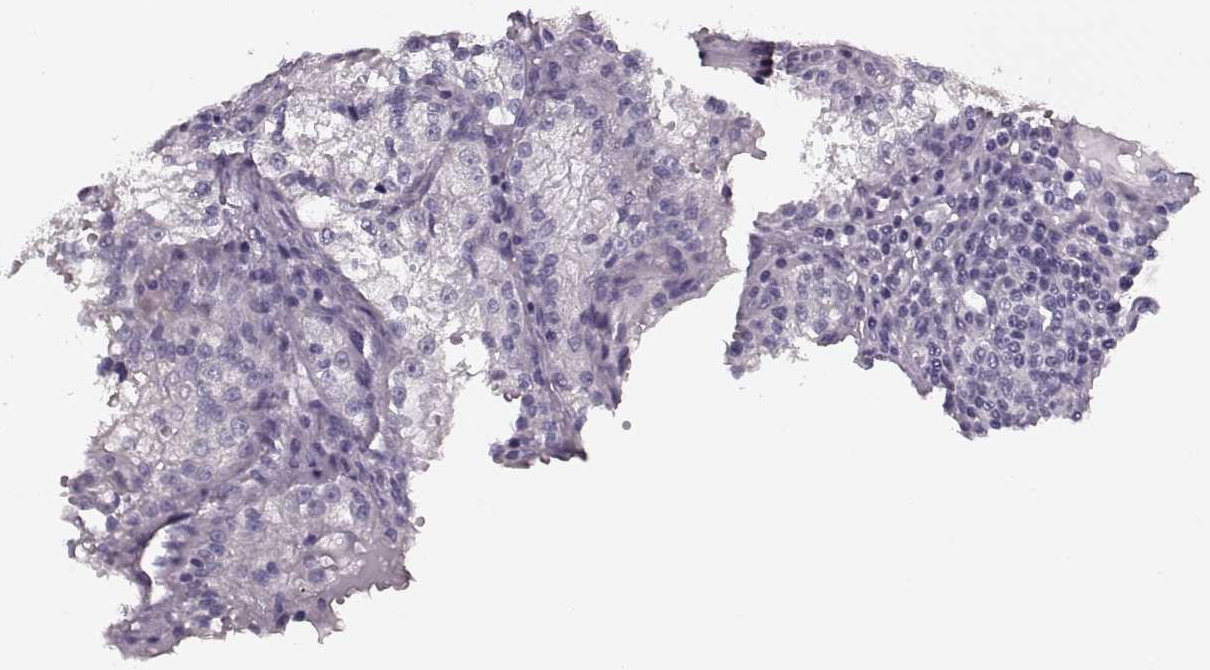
{"staining": {"intensity": "negative", "quantity": "none", "location": "none"}, "tissue": "renal cancer", "cell_type": "Tumor cells", "image_type": "cancer", "snomed": [{"axis": "morphology", "description": "Adenocarcinoma, NOS"}, {"axis": "topography", "description": "Kidney"}], "caption": "The immunohistochemistry micrograph has no significant staining in tumor cells of renal adenocarcinoma tissue. (Brightfield microscopy of DAB immunohistochemistry at high magnification).", "gene": "PAGE5", "patient": {"sex": "male", "age": 36}}